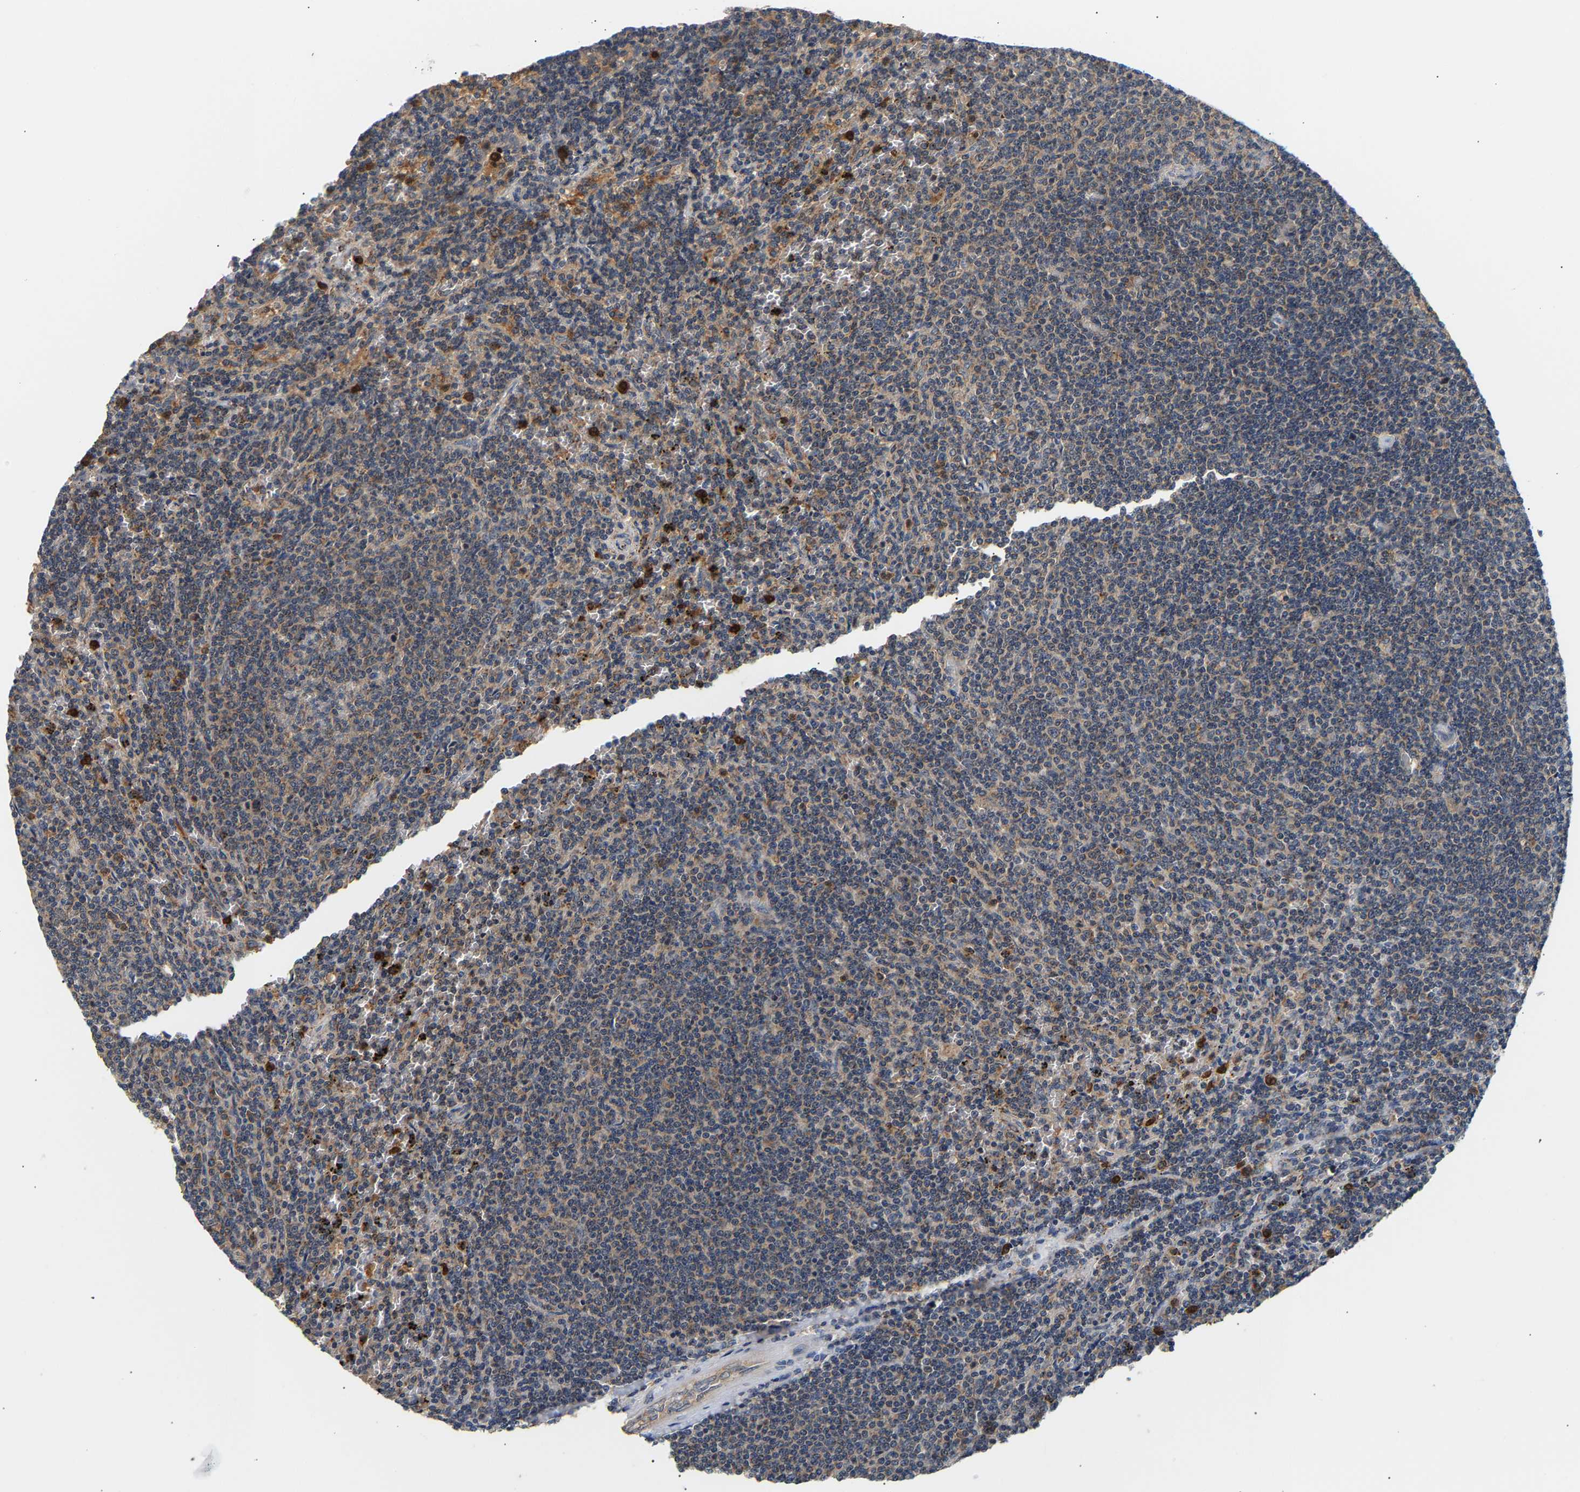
{"staining": {"intensity": "weak", "quantity": "25%-75%", "location": "cytoplasmic/membranous"}, "tissue": "lymphoma", "cell_type": "Tumor cells", "image_type": "cancer", "snomed": [{"axis": "morphology", "description": "Malignant lymphoma, non-Hodgkin's type, Low grade"}, {"axis": "topography", "description": "Spleen"}], "caption": "Protein expression analysis of low-grade malignant lymphoma, non-Hodgkin's type shows weak cytoplasmic/membranous expression in about 25%-75% of tumor cells. (Brightfield microscopy of DAB IHC at high magnification).", "gene": "PPID", "patient": {"sex": "female", "age": 50}}